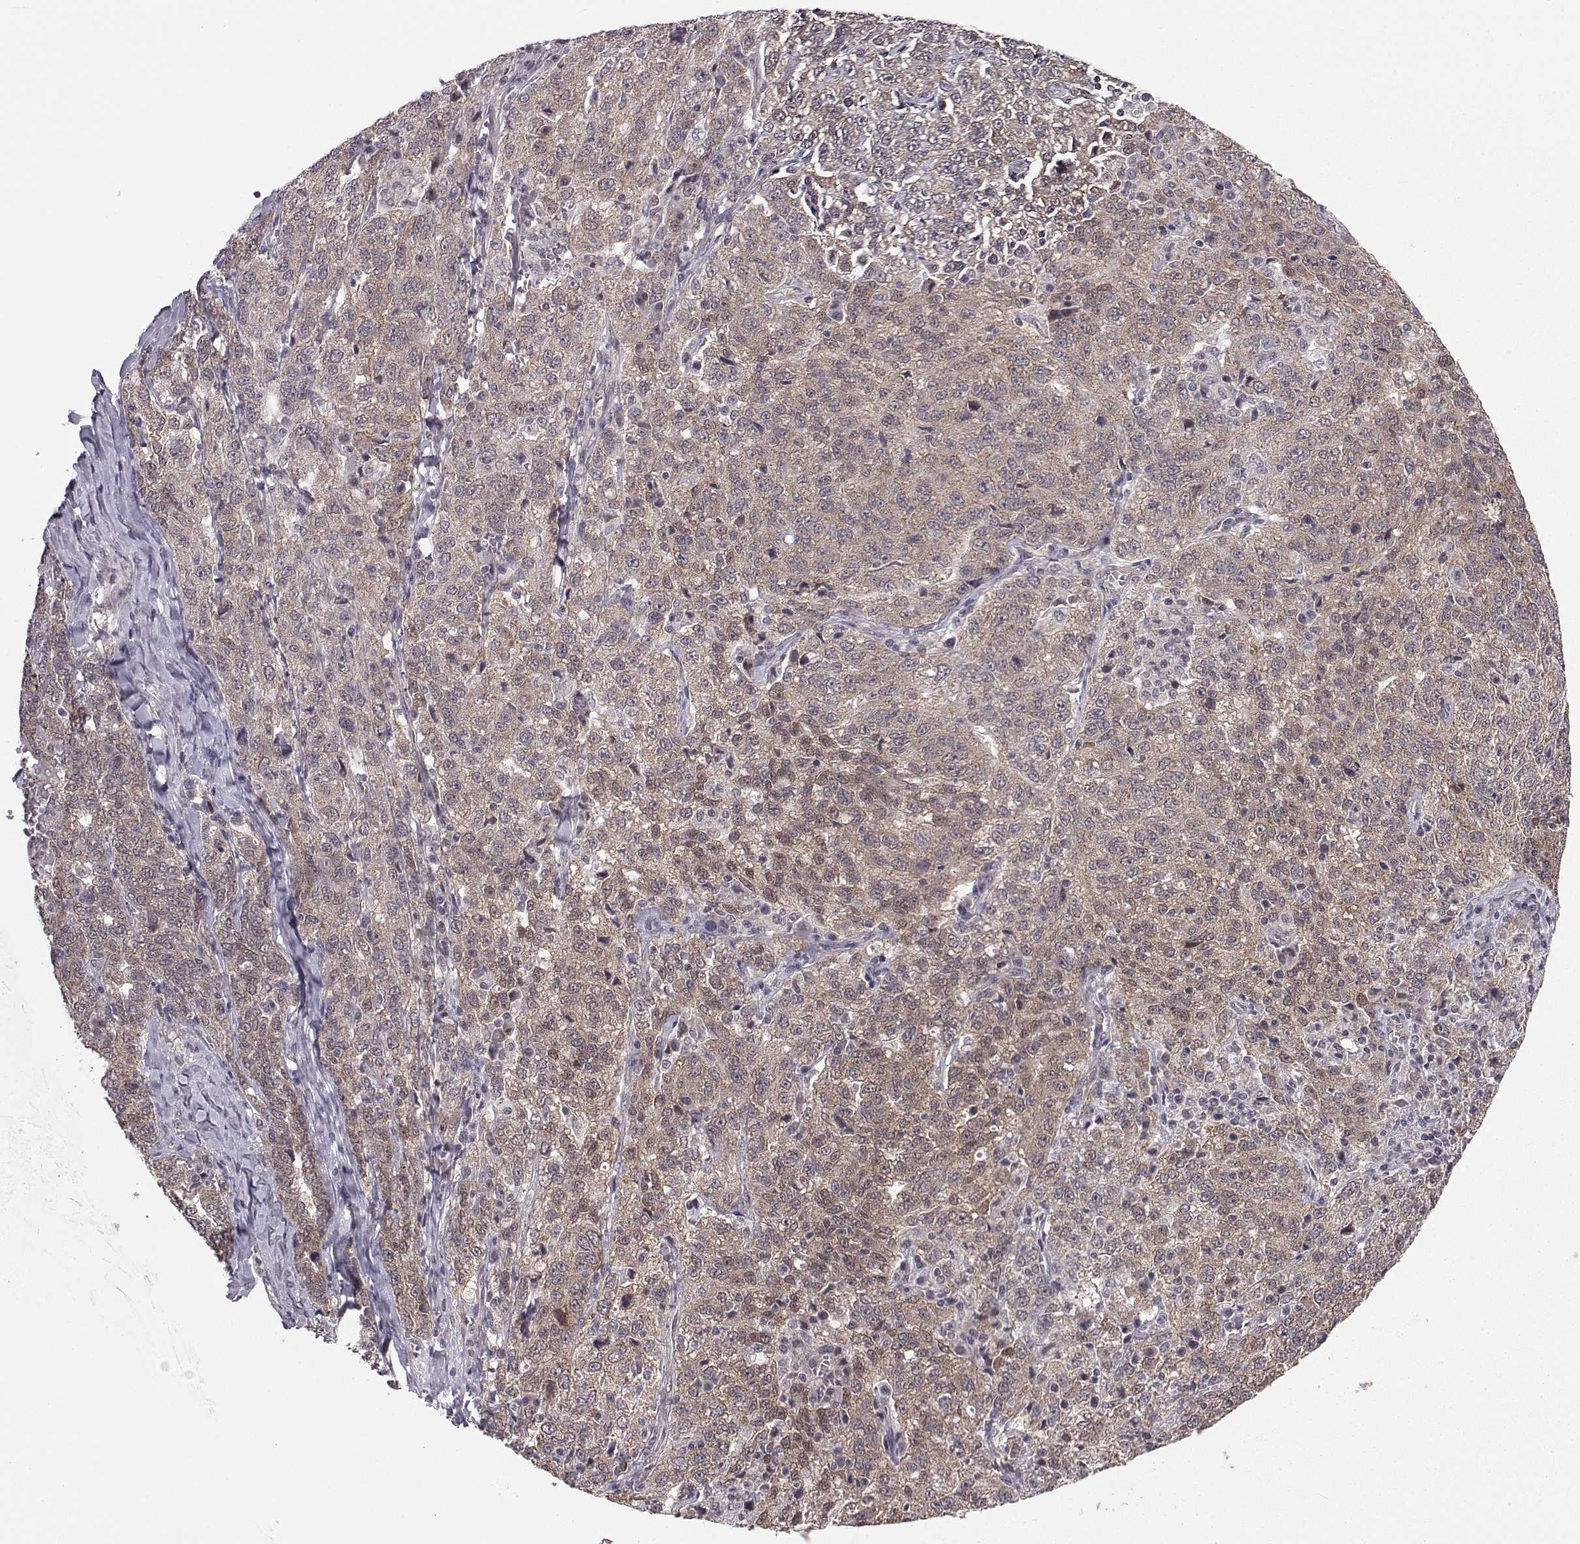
{"staining": {"intensity": "weak", "quantity": ">75%", "location": "cytoplasmic/membranous"}, "tissue": "ovarian cancer", "cell_type": "Tumor cells", "image_type": "cancer", "snomed": [{"axis": "morphology", "description": "Cystadenocarcinoma, serous, NOS"}, {"axis": "topography", "description": "Ovary"}], "caption": "Human serous cystadenocarcinoma (ovarian) stained for a protein (brown) displays weak cytoplasmic/membranous positive positivity in about >75% of tumor cells.", "gene": "PKN2", "patient": {"sex": "female", "age": 71}}